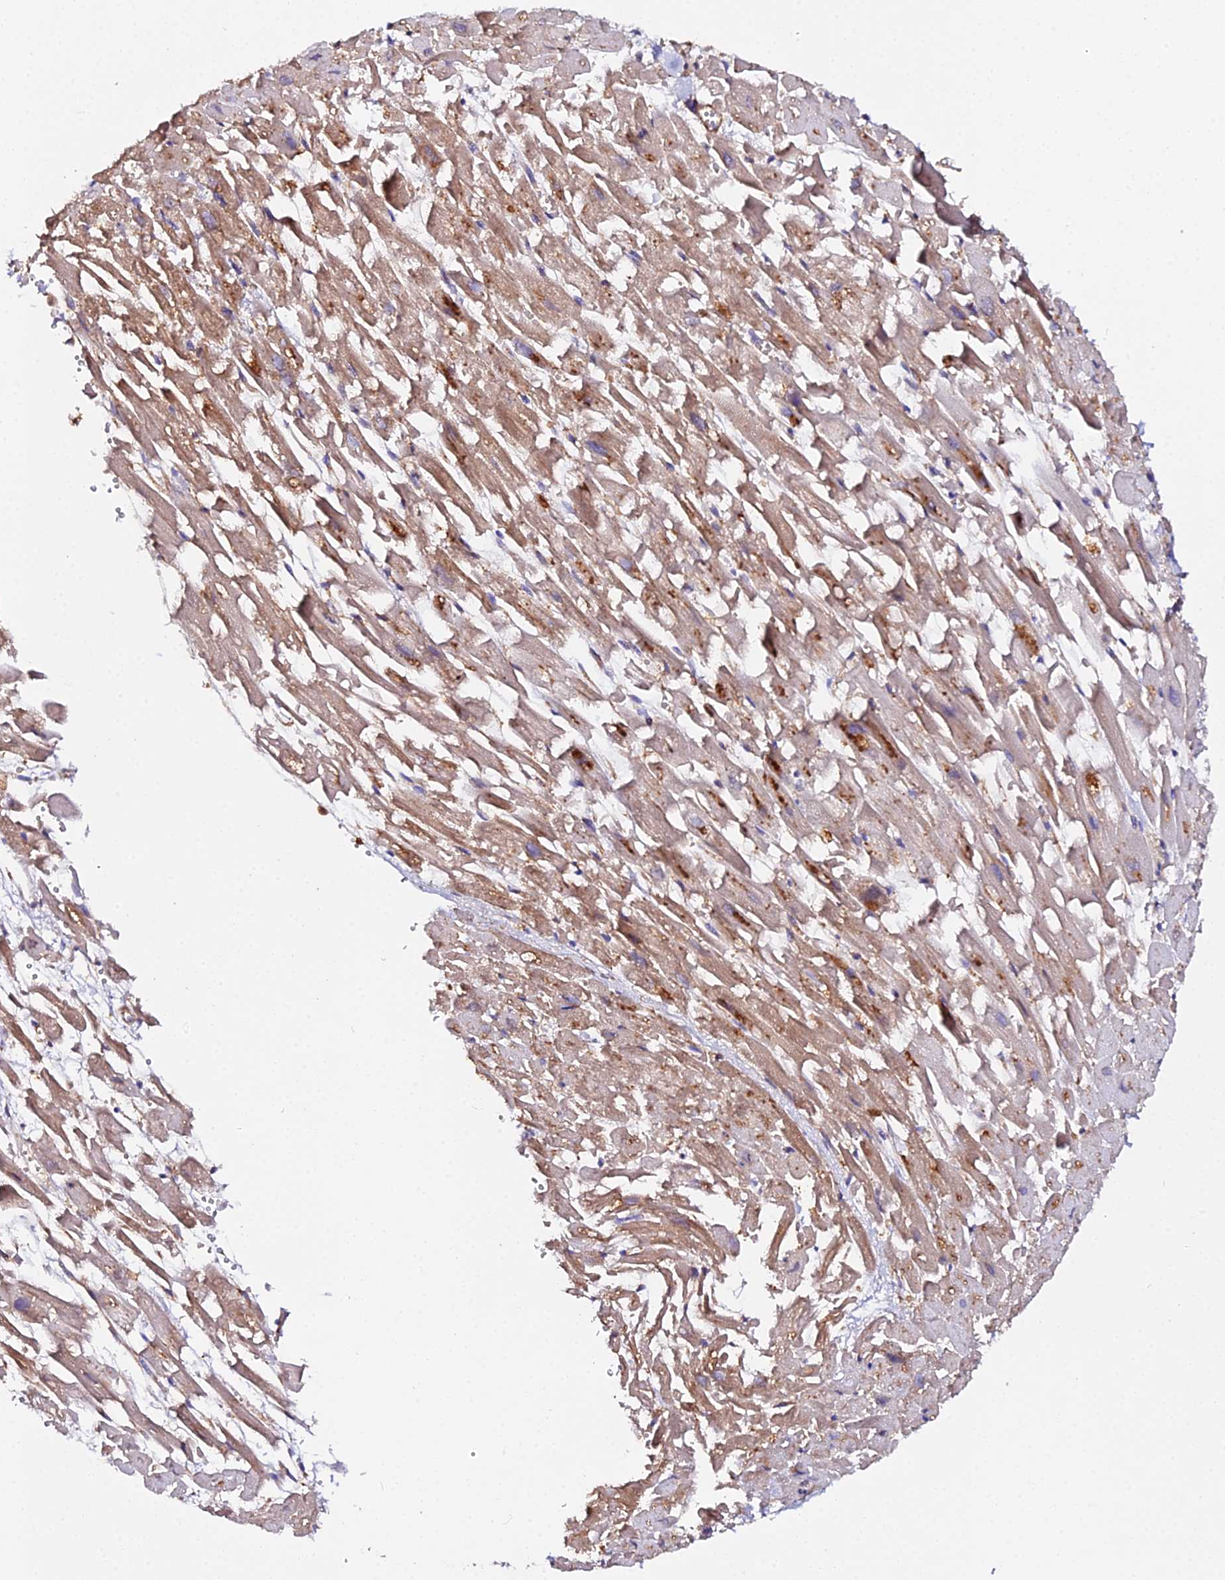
{"staining": {"intensity": "moderate", "quantity": "25%-75%", "location": "cytoplasmic/membranous"}, "tissue": "heart muscle", "cell_type": "Cardiomyocytes", "image_type": "normal", "snomed": [{"axis": "morphology", "description": "Normal tissue, NOS"}, {"axis": "topography", "description": "Heart"}], "caption": "Cardiomyocytes exhibit medium levels of moderate cytoplasmic/membranous expression in approximately 25%-75% of cells in normal human heart muscle.", "gene": "TRIM26", "patient": {"sex": "female", "age": 64}}